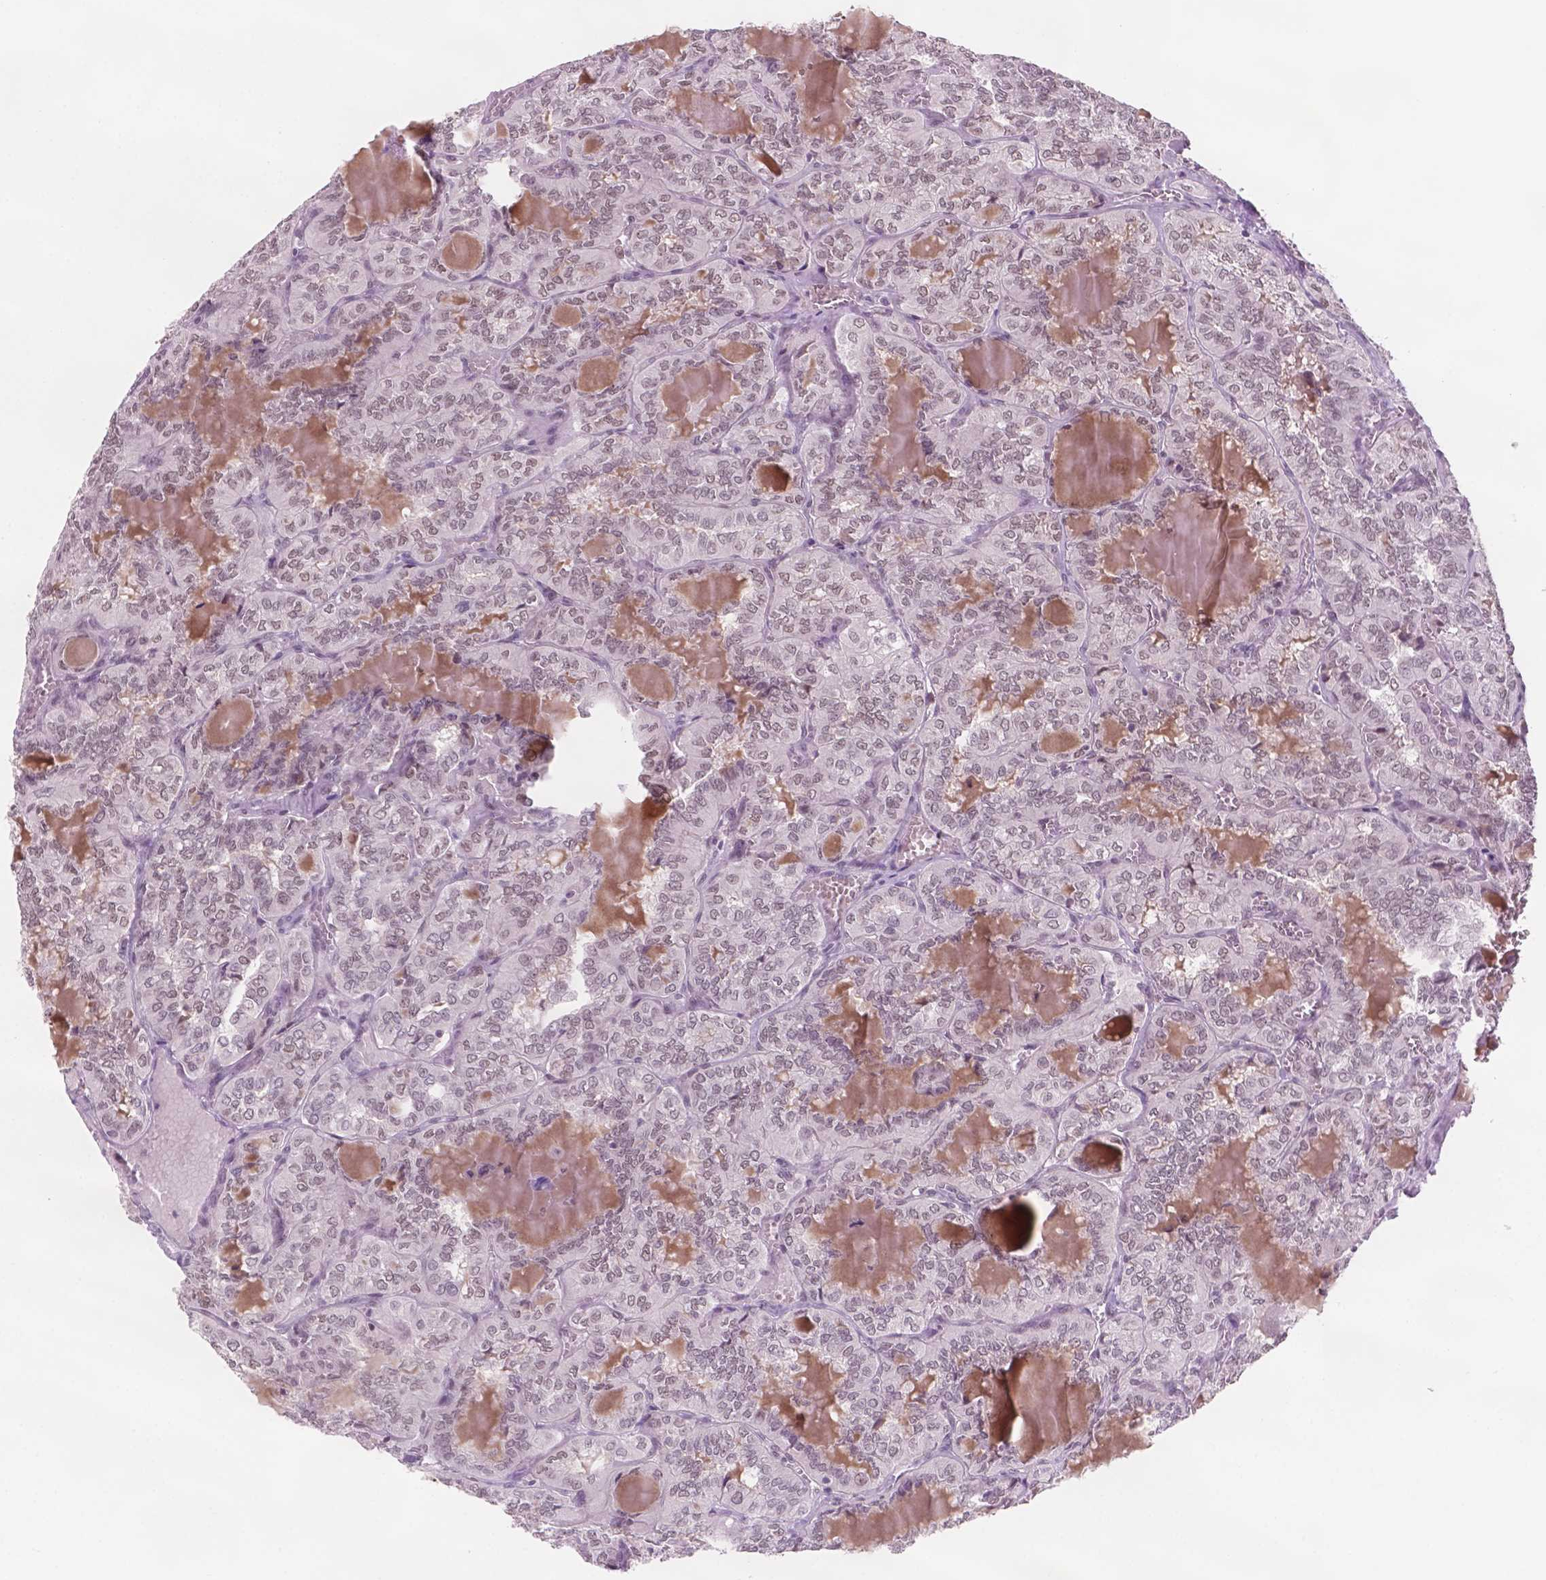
{"staining": {"intensity": "negative", "quantity": "none", "location": "none"}, "tissue": "thyroid cancer", "cell_type": "Tumor cells", "image_type": "cancer", "snomed": [{"axis": "morphology", "description": "Papillary adenocarcinoma, NOS"}, {"axis": "topography", "description": "Thyroid gland"}], "caption": "Protein analysis of papillary adenocarcinoma (thyroid) reveals no significant staining in tumor cells.", "gene": "POLR2E", "patient": {"sex": "female", "age": 41}}